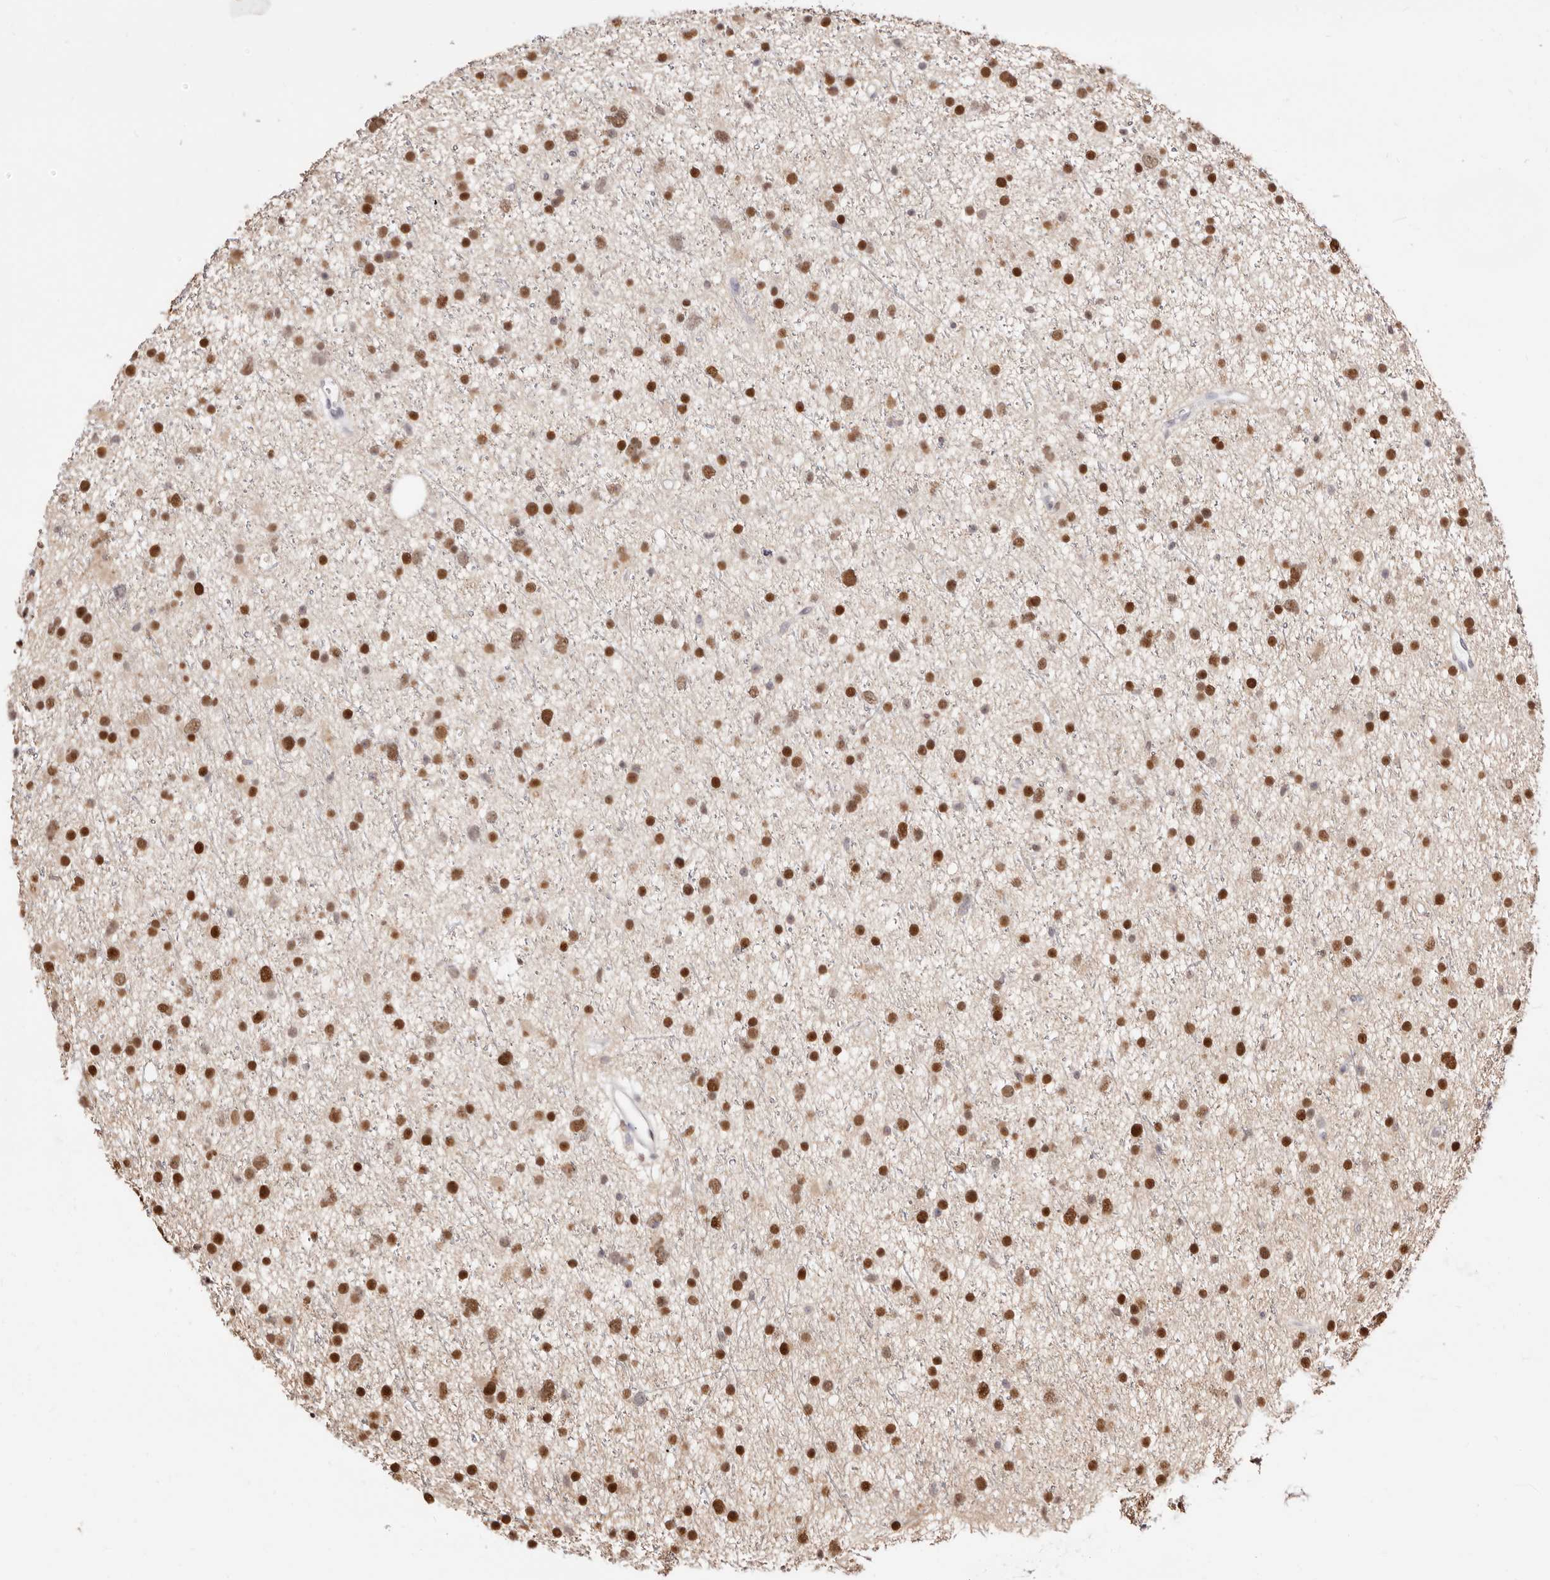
{"staining": {"intensity": "strong", "quantity": ">75%", "location": "nuclear"}, "tissue": "glioma", "cell_type": "Tumor cells", "image_type": "cancer", "snomed": [{"axis": "morphology", "description": "Glioma, malignant, Low grade"}, {"axis": "topography", "description": "Cerebral cortex"}], "caption": "A high-resolution image shows IHC staining of glioma, which shows strong nuclear staining in about >75% of tumor cells.", "gene": "TKT", "patient": {"sex": "female", "age": 39}}